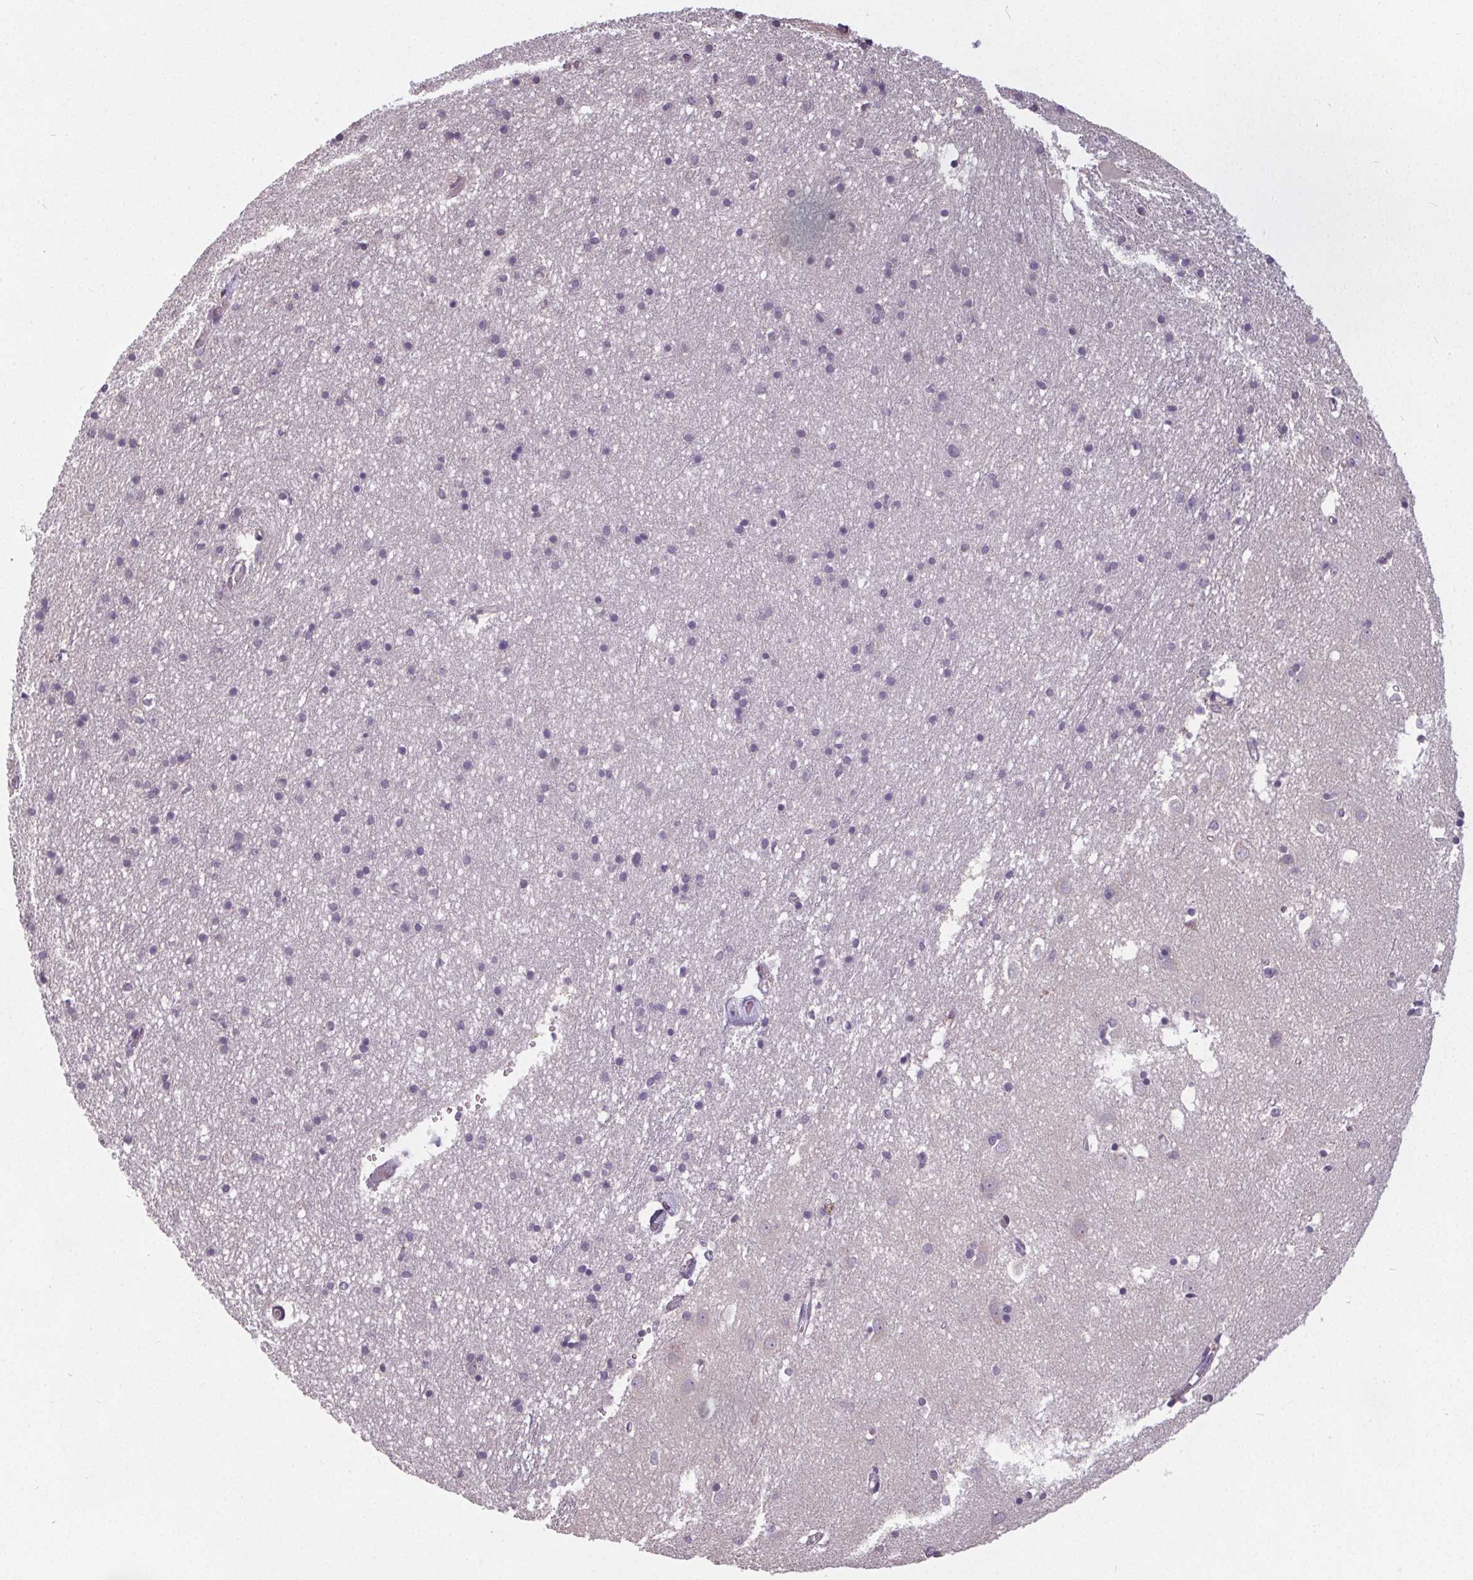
{"staining": {"intensity": "negative", "quantity": "none", "location": "none"}, "tissue": "caudate", "cell_type": "Glial cells", "image_type": "normal", "snomed": [{"axis": "morphology", "description": "Normal tissue, NOS"}, {"axis": "topography", "description": "Lateral ventricle wall"}], "caption": "Immunohistochemistry (IHC) micrograph of normal caudate: human caudate stained with DAB displays no significant protein positivity in glial cells.", "gene": "SLC26A2", "patient": {"sex": "male", "age": 54}}